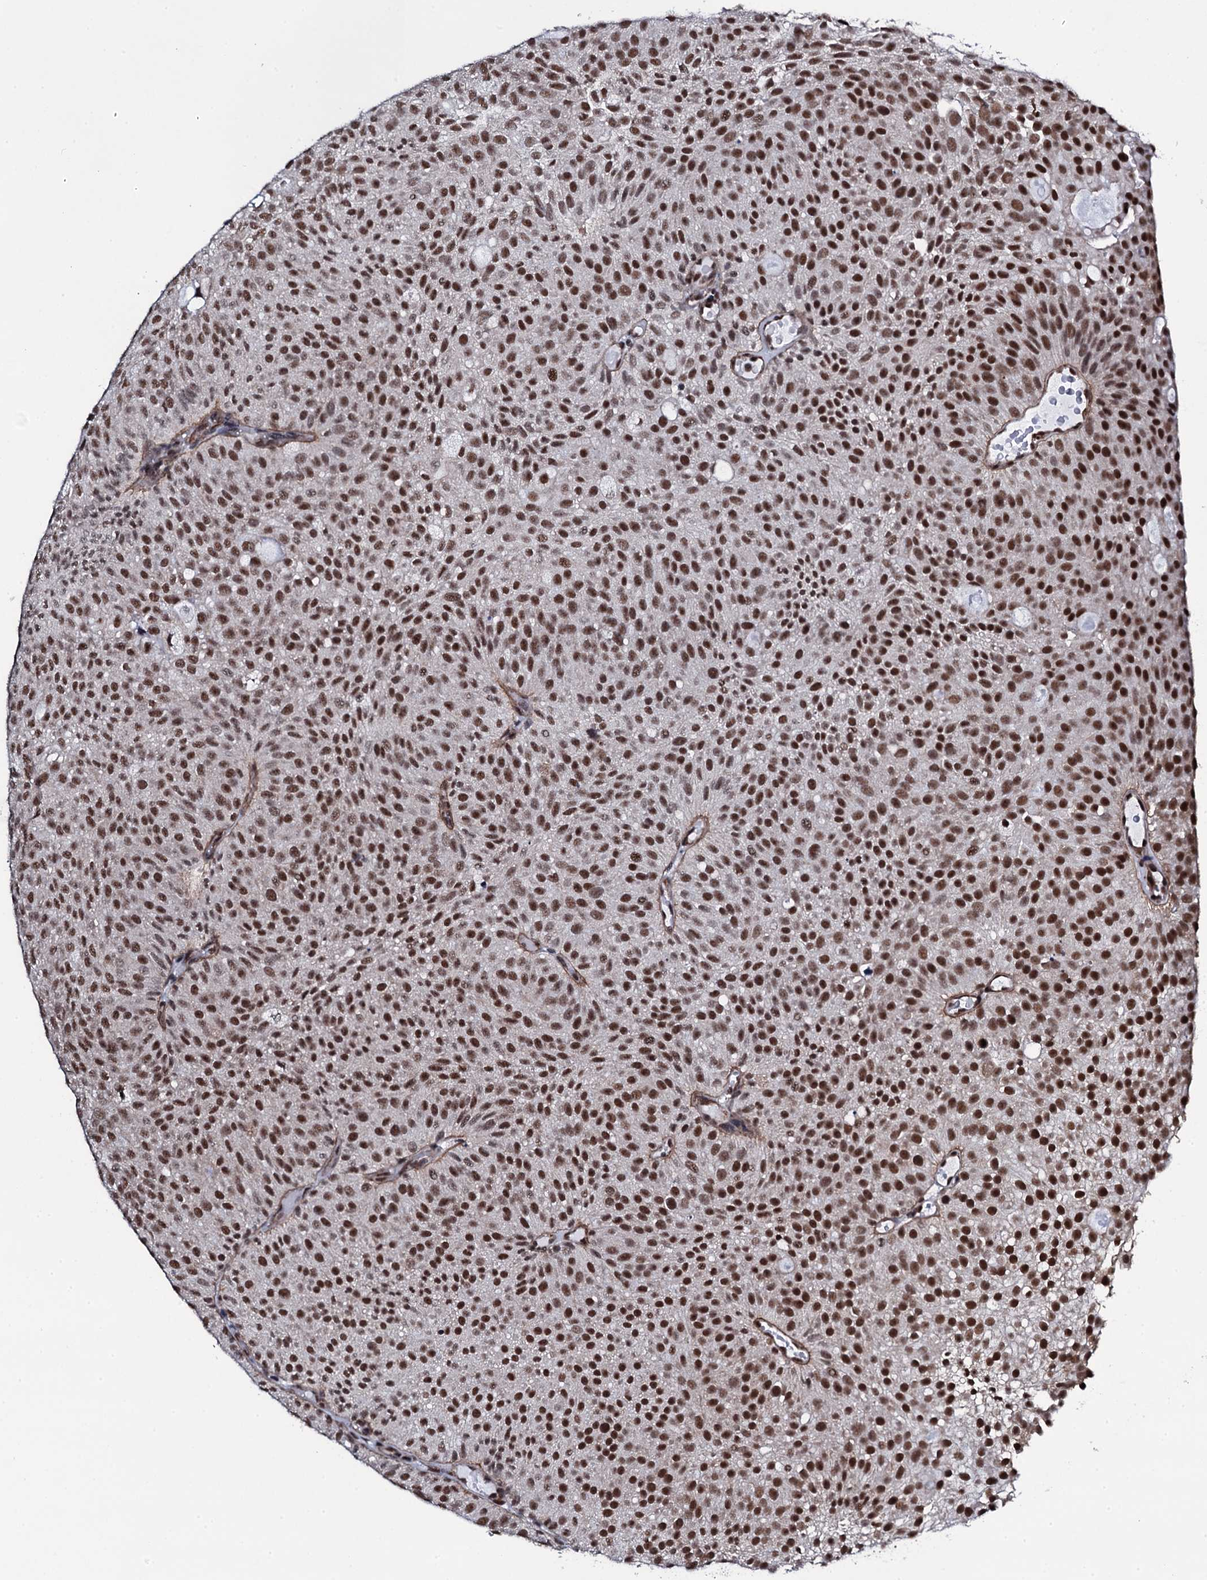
{"staining": {"intensity": "strong", "quantity": ">75%", "location": "nuclear"}, "tissue": "urothelial cancer", "cell_type": "Tumor cells", "image_type": "cancer", "snomed": [{"axis": "morphology", "description": "Urothelial carcinoma, Low grade"}, {"axis": "topography", "description": "Urinary bladder"}], "caption": "Protein expression analysis of human urothelial carcinoma (low-grade) reveals strong nuclear positivity in about >75% of tumor cells. (Brightfield microscopy of DAB IHC at high magnification).", "gene": "CWC15", "patient": {"sex": "male", "age": 78}}